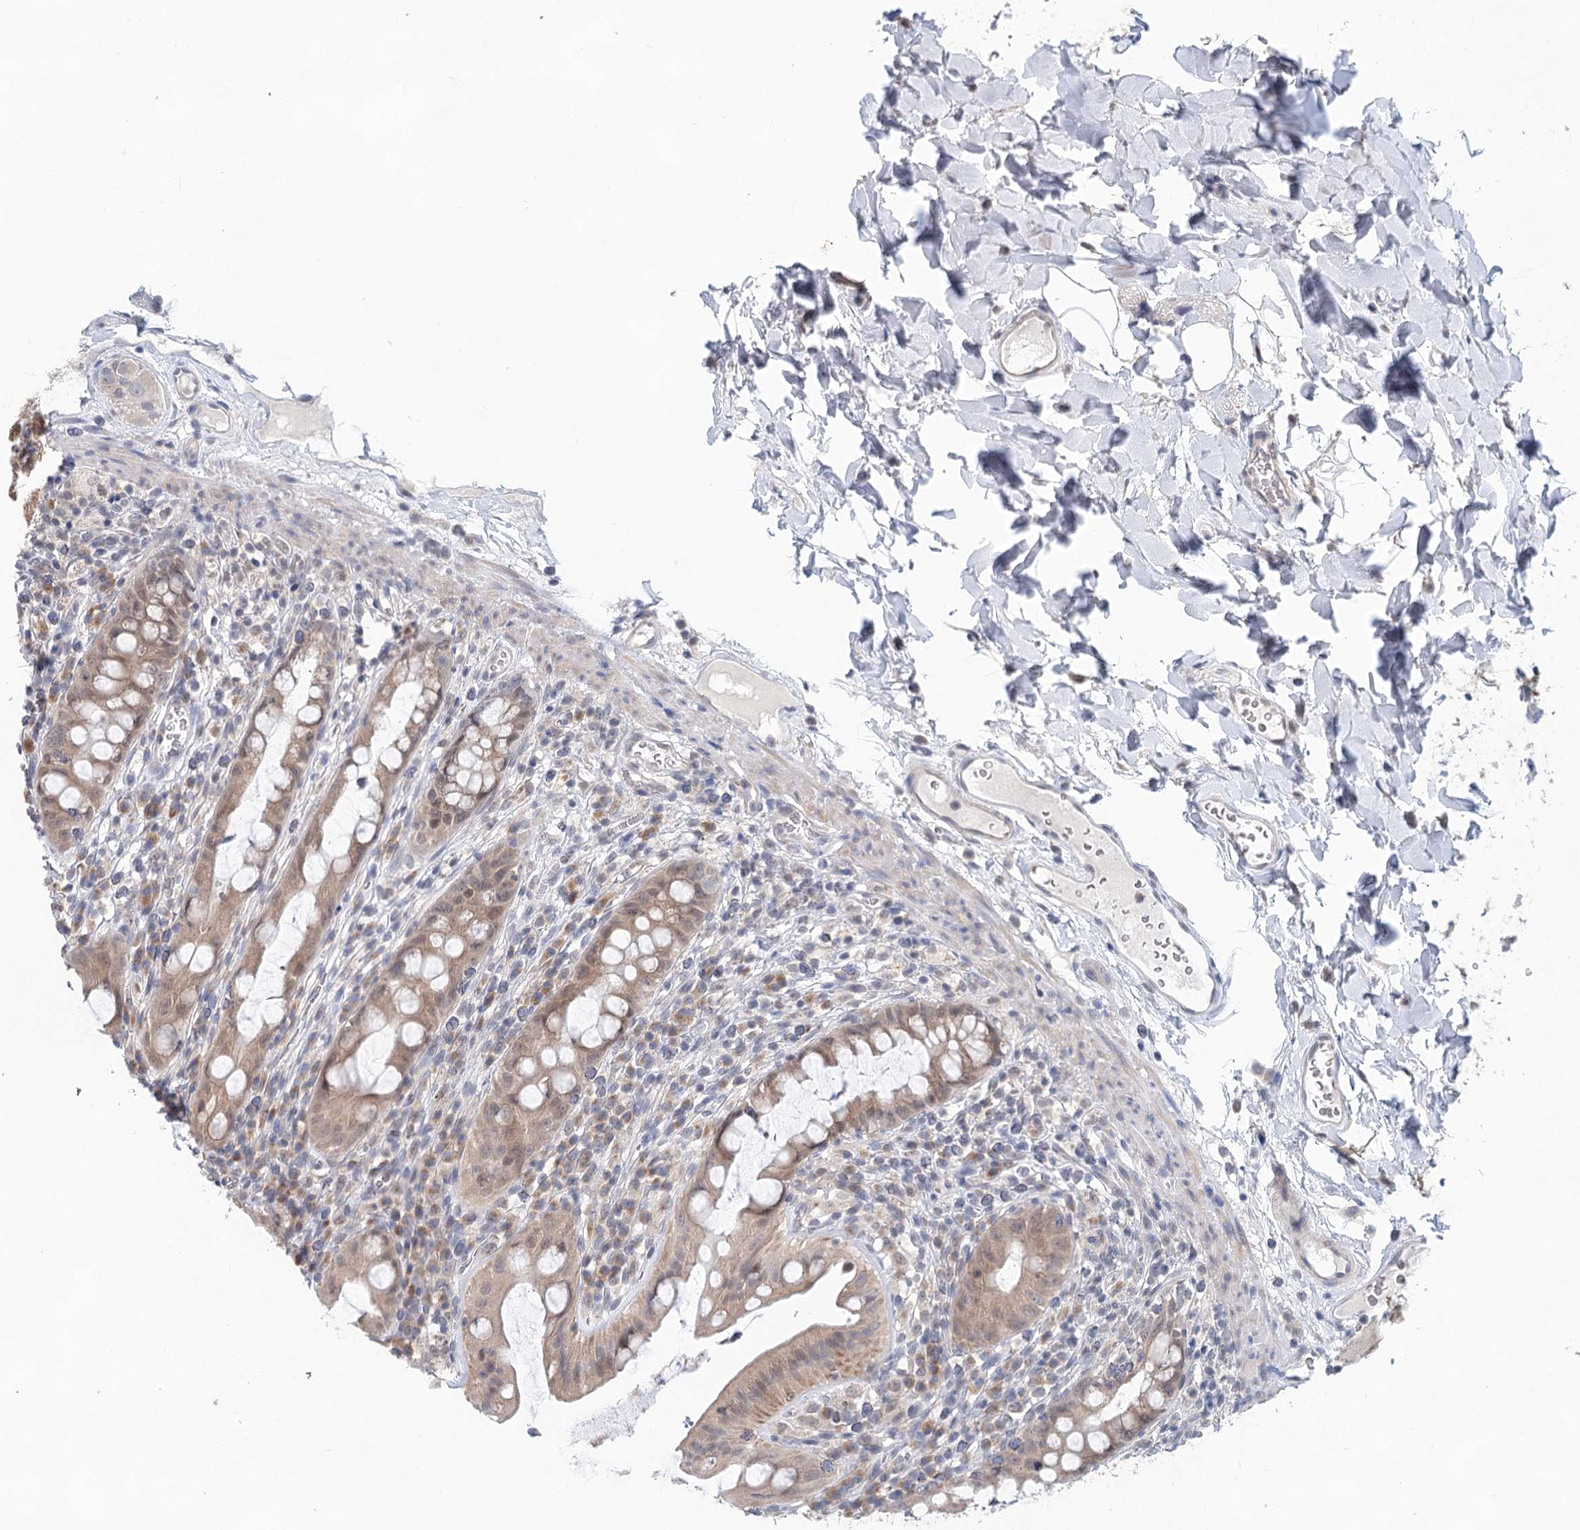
{"staining": {"intensity": "moderate", "quantity": ">75%", "location": "cytoplasmic/membranous"}, "tissue": "rectum", "cell_type": "Glandular cells", "image_type": "normal", "snomed": [{"axis": "morphology", "description": "Normal tissue, NOS"}, {"axis": "topography", "description": "Rectum"}], "caption": "The histopathology image demonstrates staining of unremarkable rectum, revealing moderate cytoplasmic/membranous protein positivity (brown color) within glandular cells.", "gene": "BLTP1", "patient": {"sex": "female", "age": 57}}